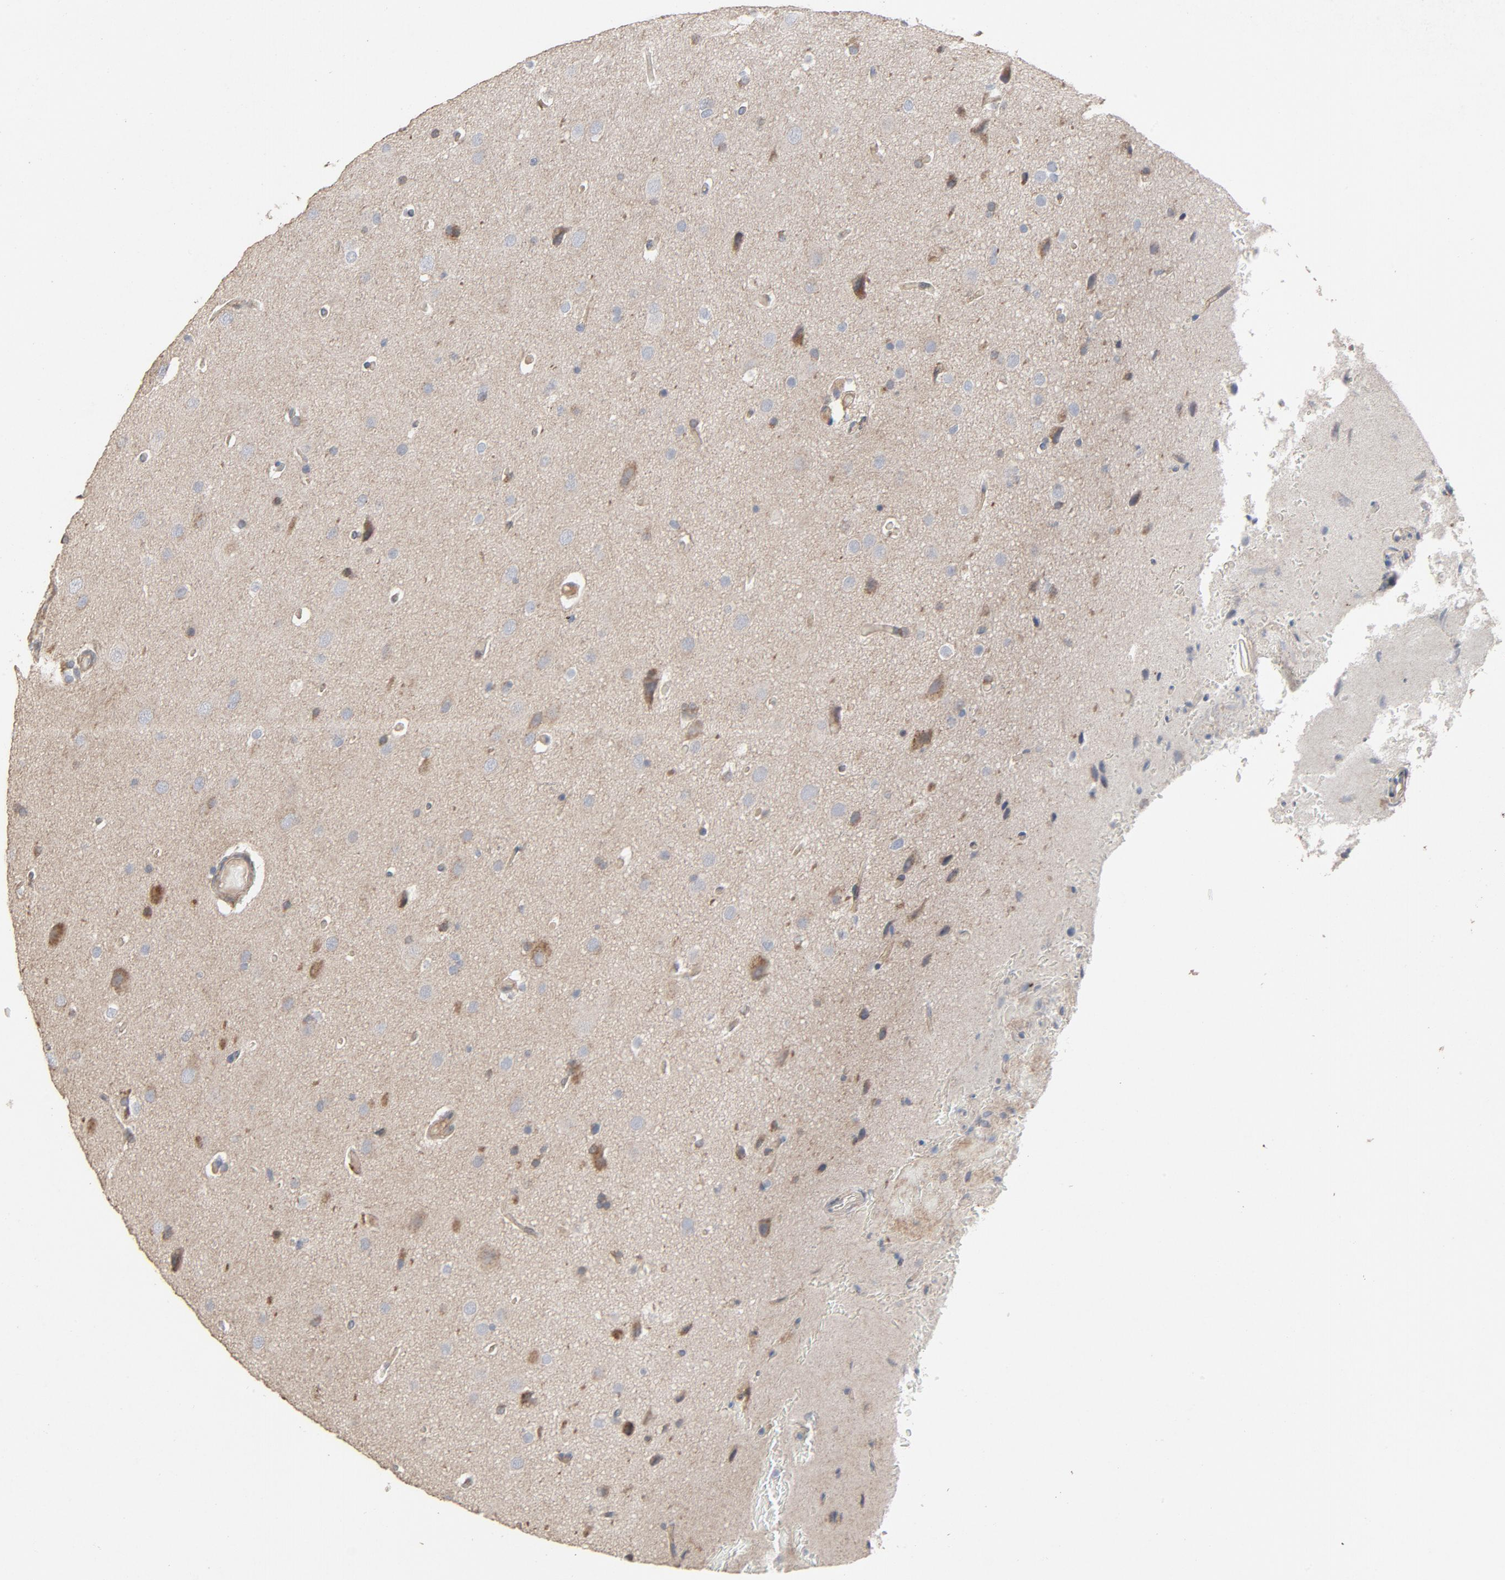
{"staining": {"intensity": "moderate", "quantity": "25%-75%", "location": "cytoplasmic/membranous"}, "tissue": "glioma", "cell_type": "Tumor cells", "image_type": "cancer", "snomed": [{"axis": "morphology", "description": "Glioma, malignant, Low grade"}, {"axis": "topography", "description": "Cerebral cortex"}], "caption": "Immunohistochemical staining of glioma reveals medium levels of moderate cytoplasmic/membranous protein positivity in about 25%-75% of tumor cells.", "gene": "CDK6", "patient": {"sex": "female", "age": 47}}